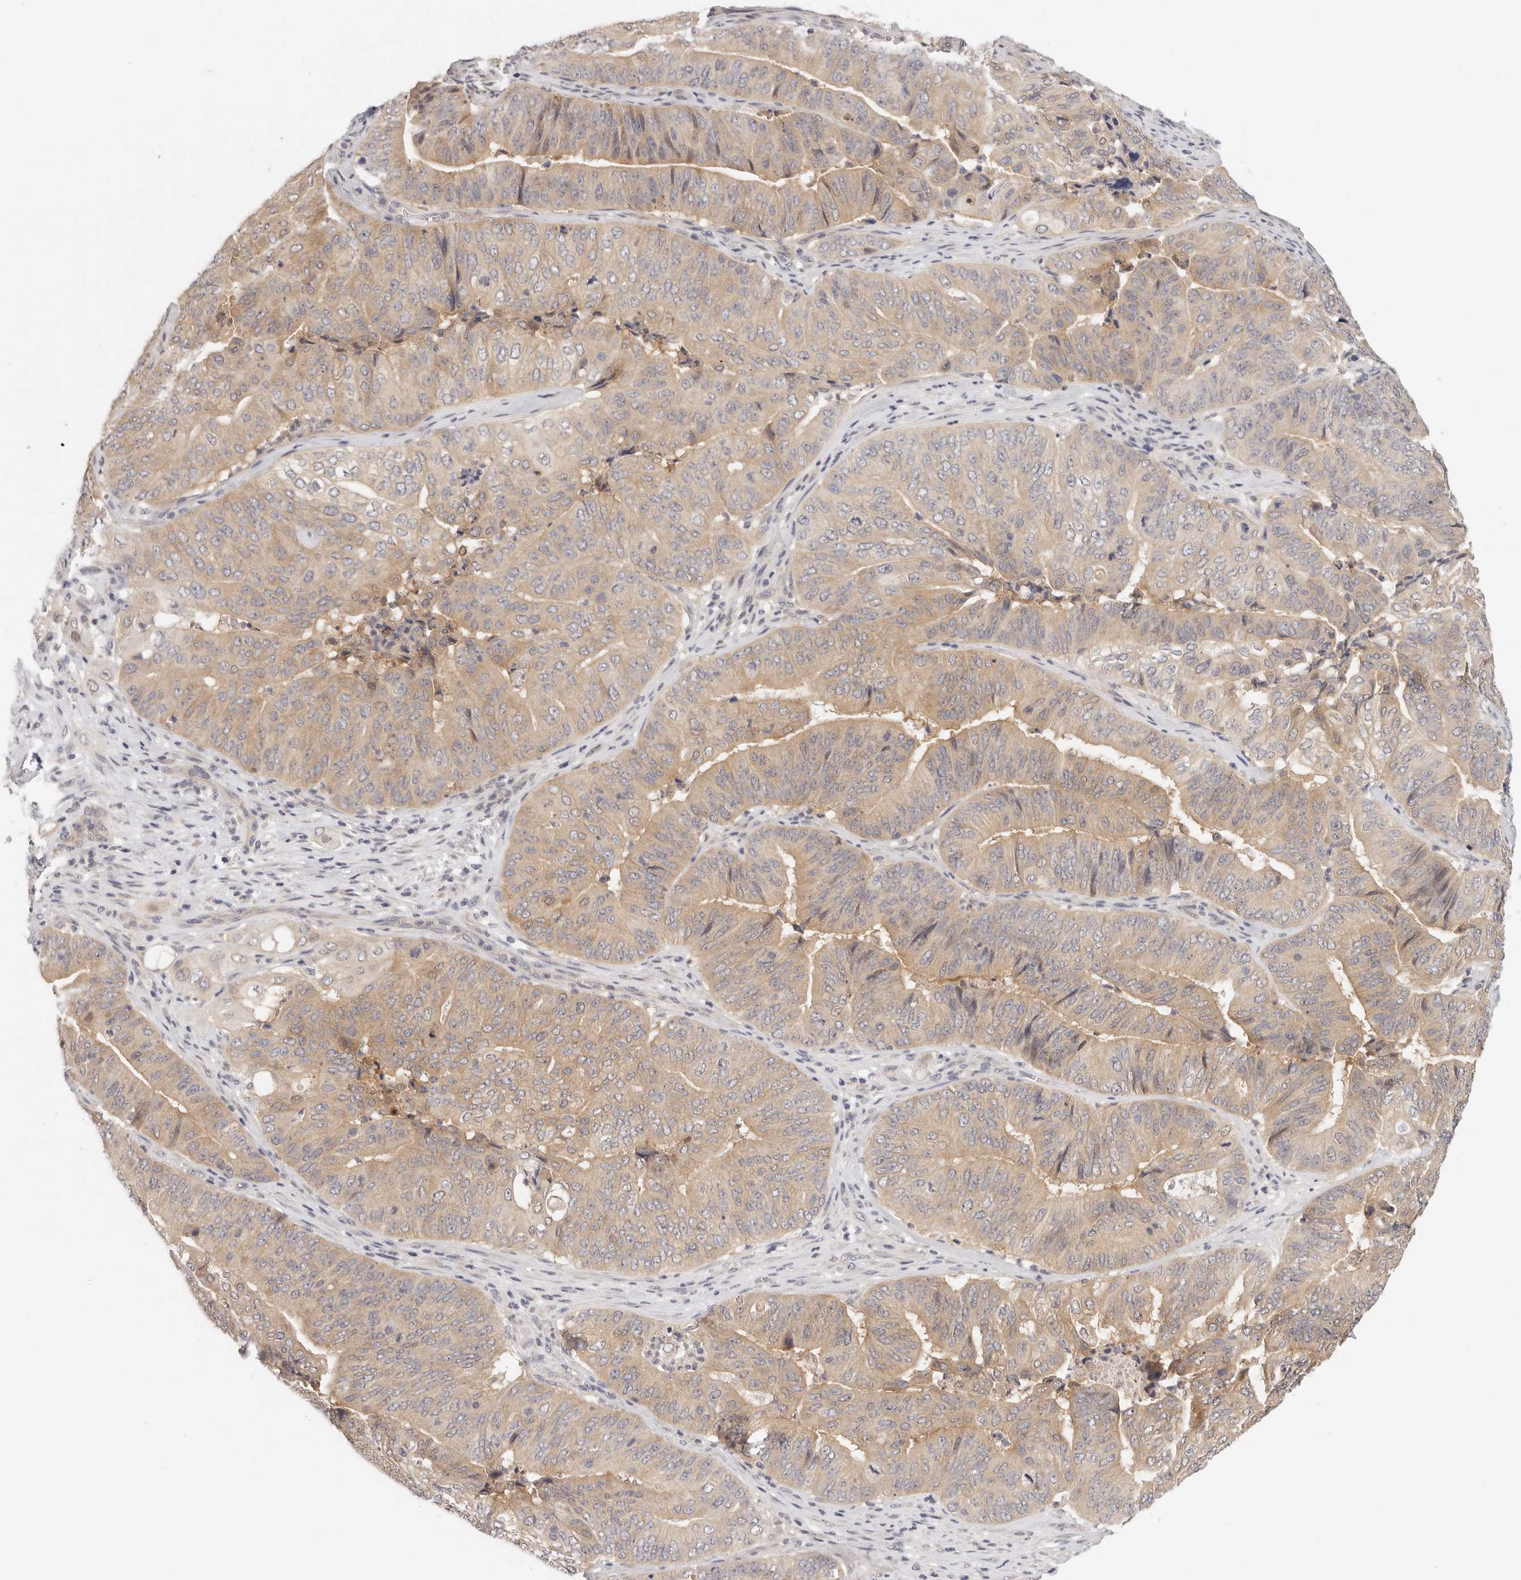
{"staining": {"intensity": "moderate", "quantity": ">75%", "location": "cytoplasmic/membranous"}, "tissue": "pancreatic cancer", "cell_type": "Tumor cells", "image_type": "cancer", "snomed": [{"axis": "morphology", "description": "Adenocarcinoma, NOS"}, {"axis": "topography", "description": "Pancreas"}], "caption": "IHC of pancreatic cancer demonstrates medium levels of moderate cytoplasmic/membranous positivity in approximately >75% of tumor cells.", "gene": "GGPS1", "patient": {"sex": "female", "age": 77}}